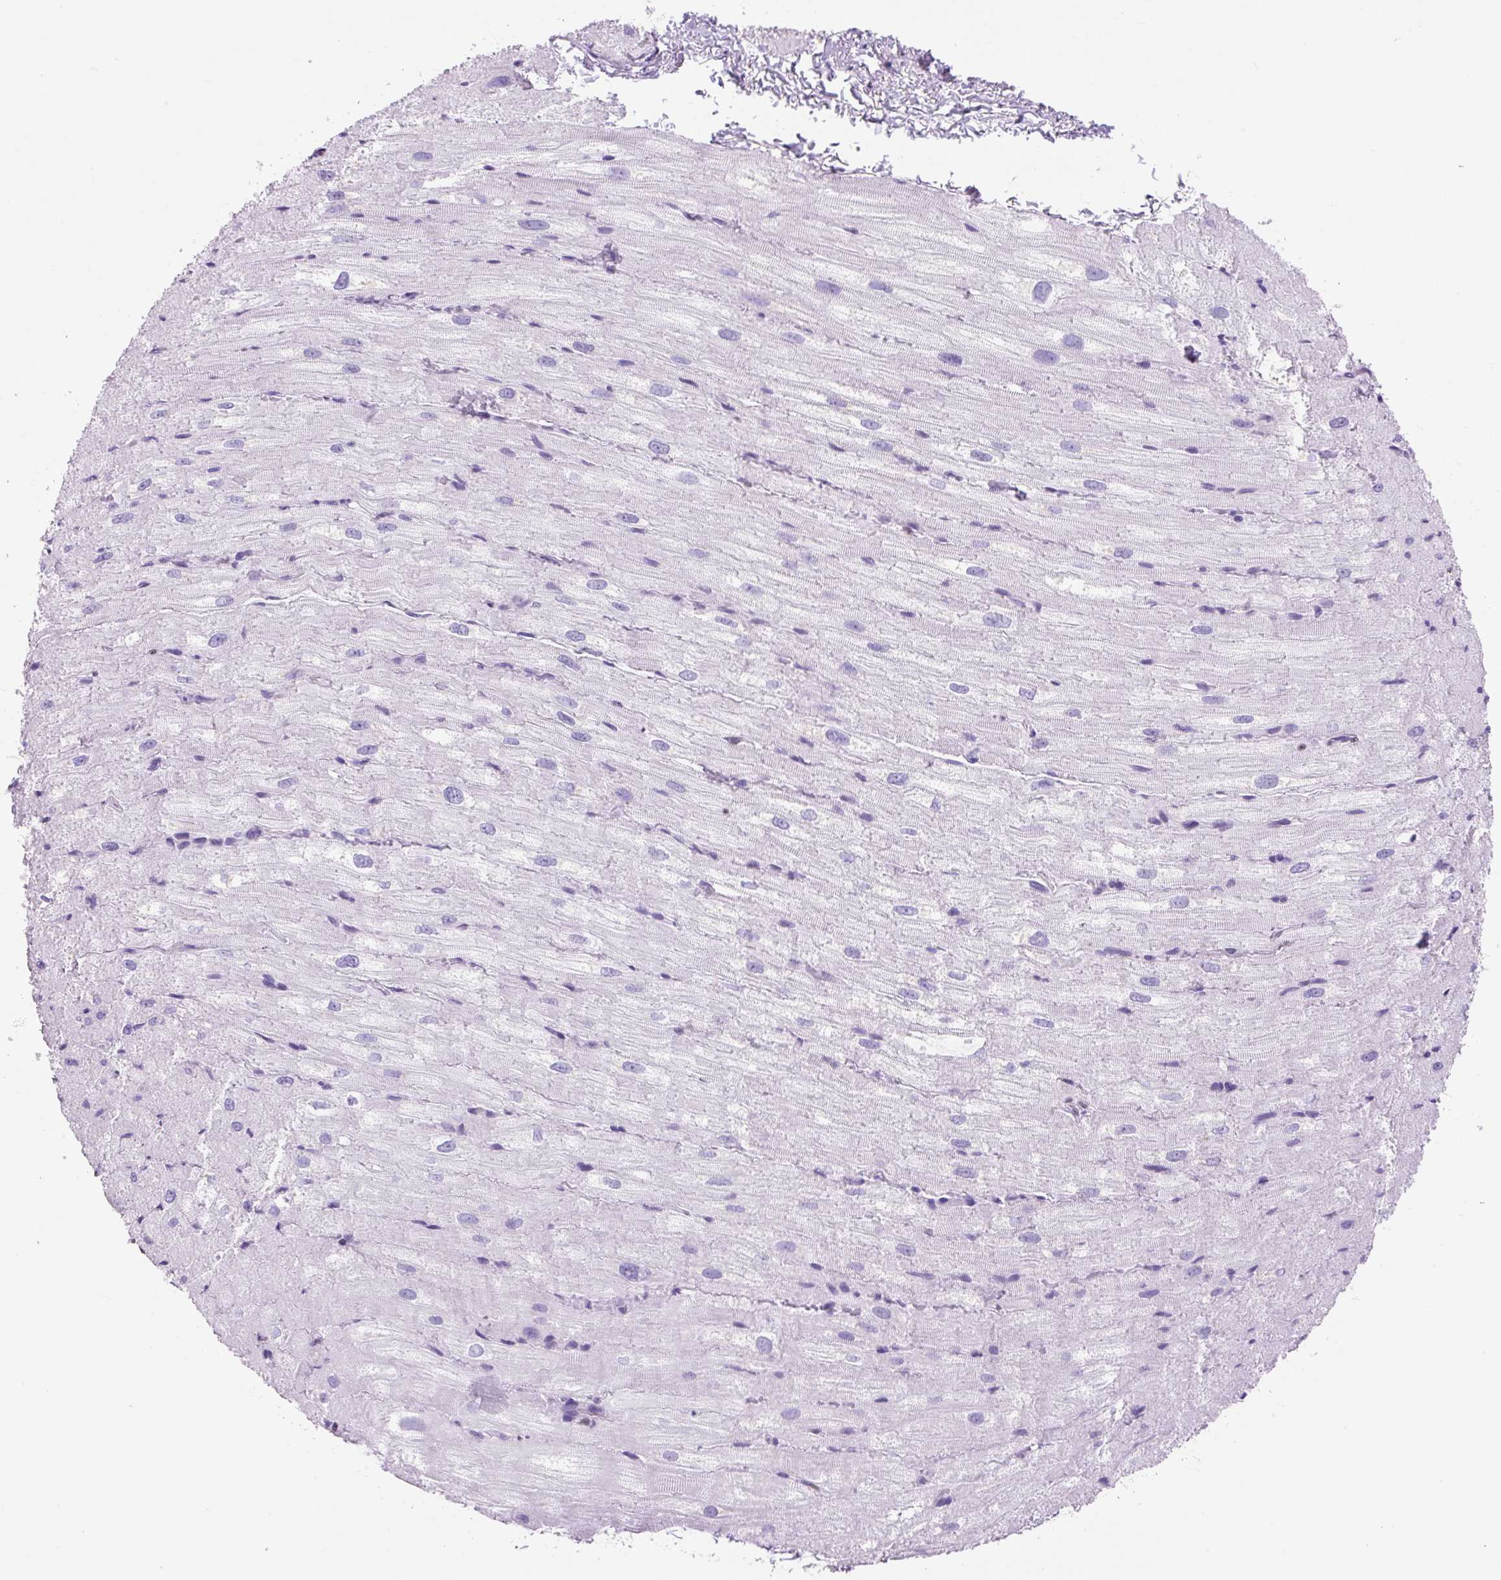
{"staining": {"intensity": "negative", "quantity": "none", "location": "none"}, "tissue": "heart muscle", "cell_type": "Cardiomyocytes", "image_type": "normal", "snomed": [{"axis": "morphology", "description": "Normal tissue, NOS"}, {"axis": "topography", "description": "Heart"}], "caption": "Photomicrograph shows no significant protein expression in cardiomyocytes of normal heart muscle. (DAB (3,3'-diaminobenzidine) immunohistochemistry, high magnification).", "gene": "VPREB1", "patient": {"sex": "male", "age": 62}}